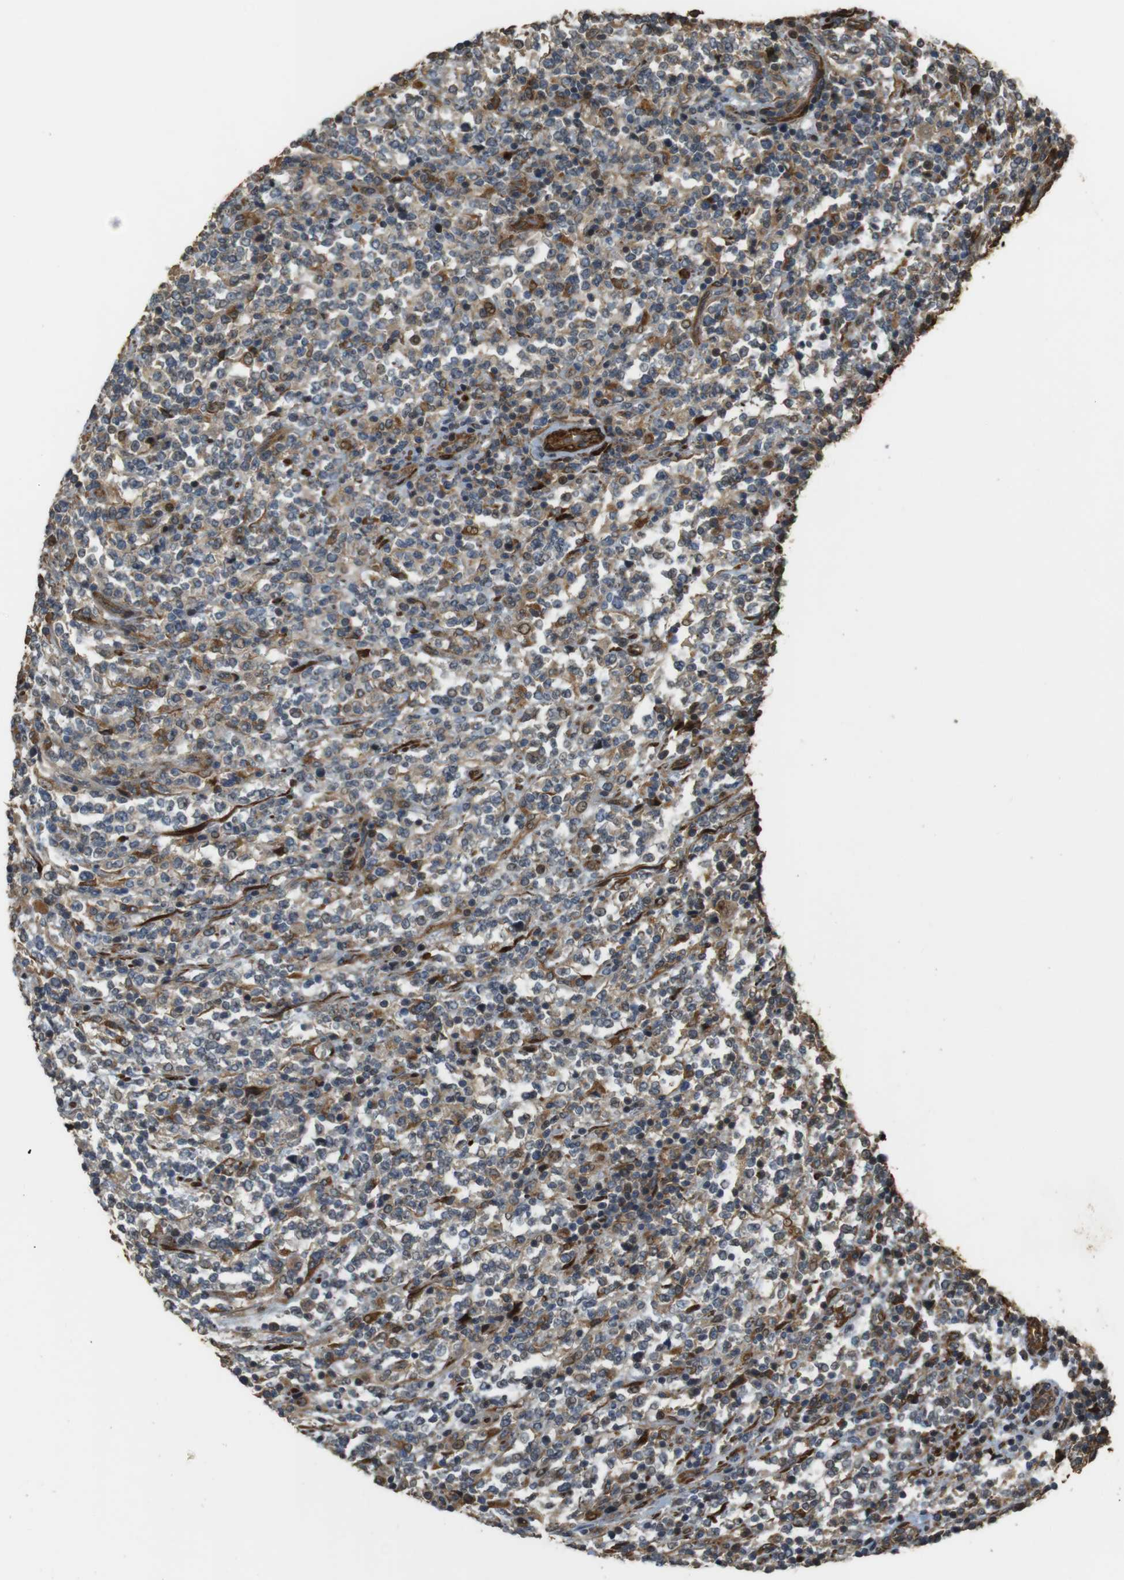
{"staining": {"intensity": "moderate", "quantity": "<25%", "location": "cytoplasmic/membranous"}, "tissue": "lymphoma", "cell_type": "Tumor cells", "image_type": "cancer", "snomed": [{"axis": "morphology", "description": "Malignant lymphoma, non-Hodgkin's type, High grade"}, {"axis": "topography", "description": "Soft tissue"}], "caption": "Approximately <25% of tumor cells in human malignant lymphoma, non-Hodgkin's type (high-grade) demonstrate moderate cytoplasmic/membranous protein positivity as visualized by brown immunohistochemical staining.", "gene": "MSRB3", "patient": {"sex": "male", "age": 18}}